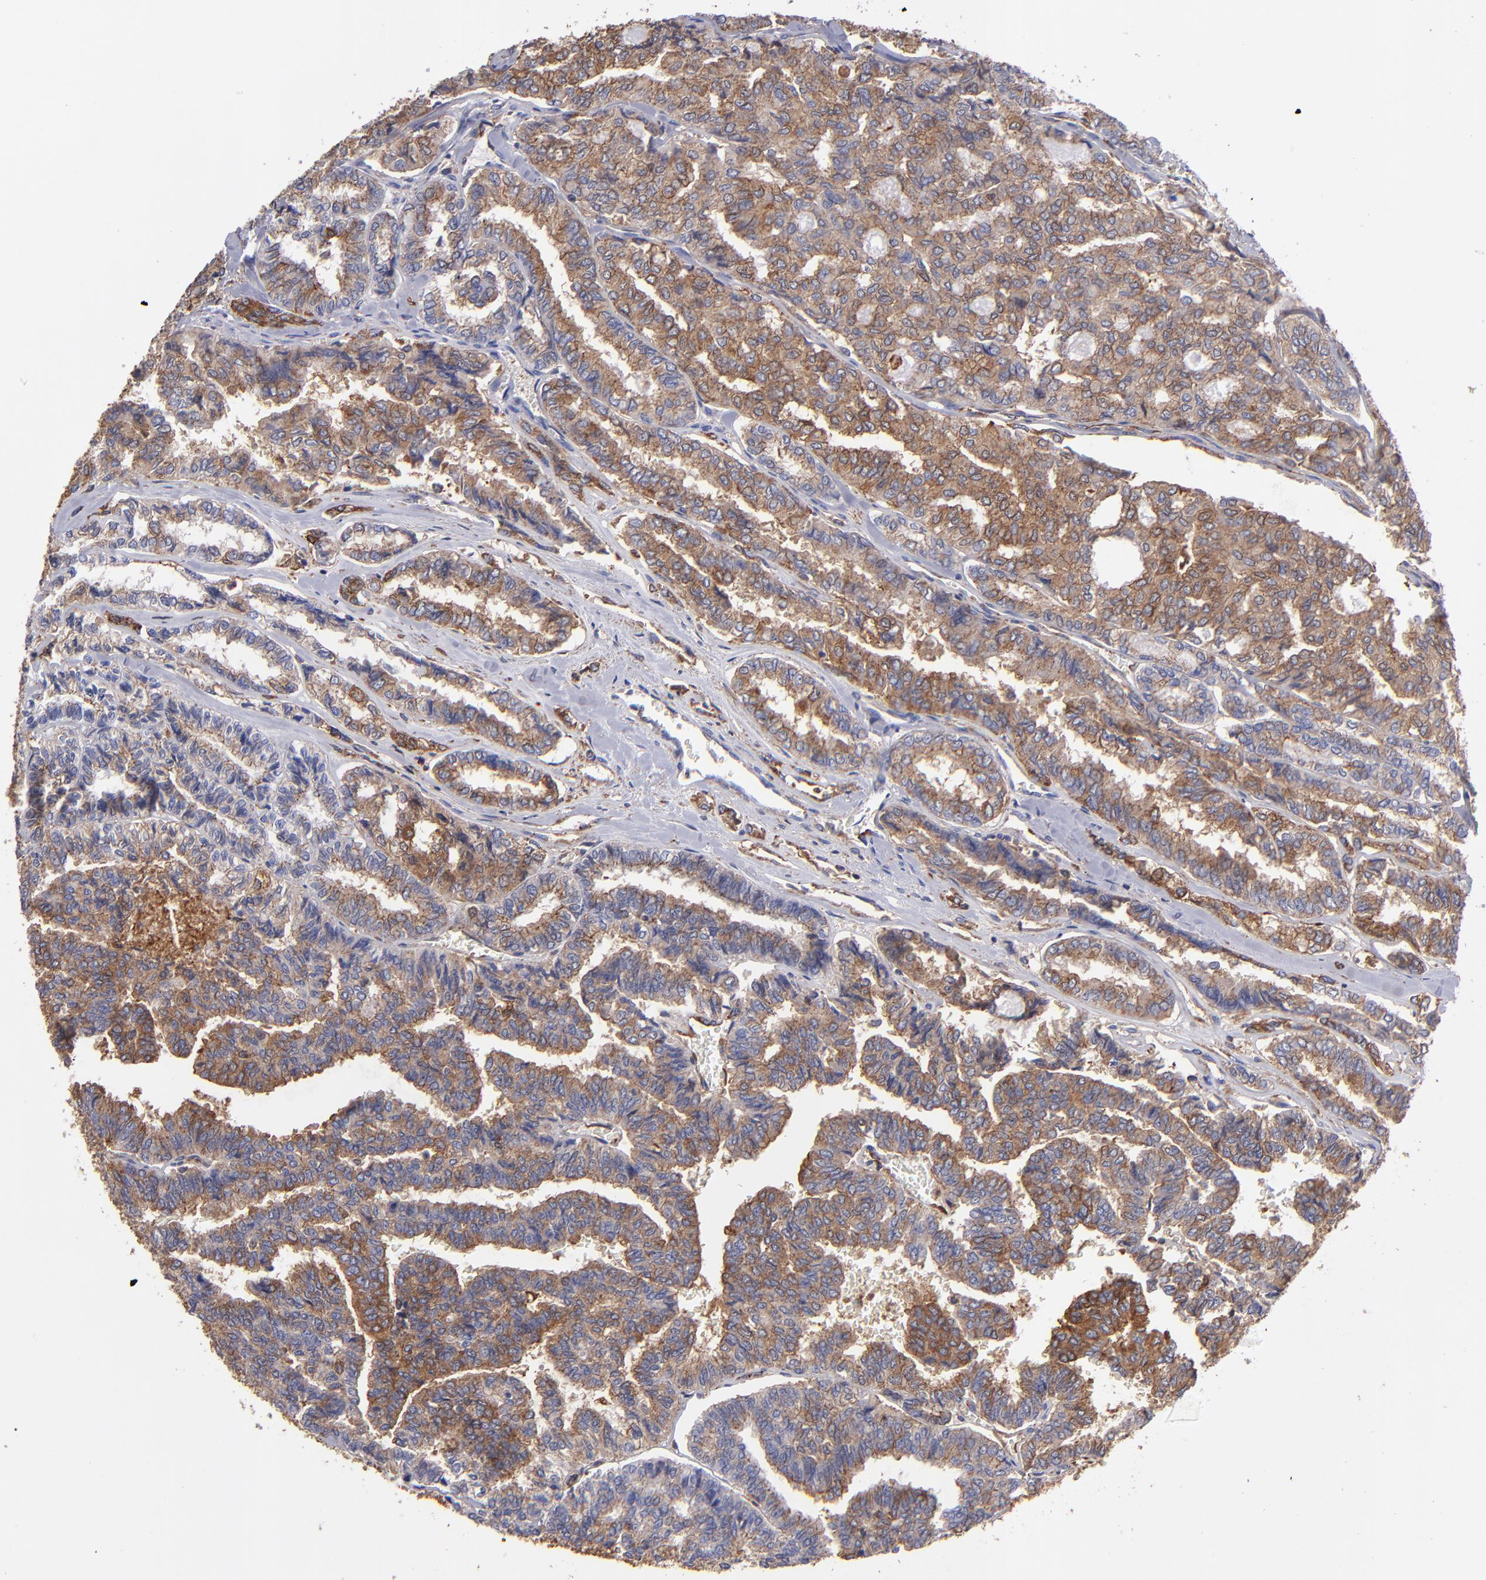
{"staining": {"intensity": "moderate", "quantity": "<25%", "location": "cytoplasmic/membranous"}, "tissue": "thyroid cancer", "cell_type": "Tumor cells", "image_type": "cancer", "snomed": [{"axis": "morphology", "description": "Papillary adenocarcinoma, NOS"}, {"axis": "topography", "description": "Thyroid gland"}], "caption": "Immunohistochemical staining of human thyroid papillary adenocarcinoma reveals low levels of moderate cytoplasmic/membranous protein positivity in approximately <25% of tumor cells.", "gene": "MVP", "patient": {"sex": "female", "age": 35}}